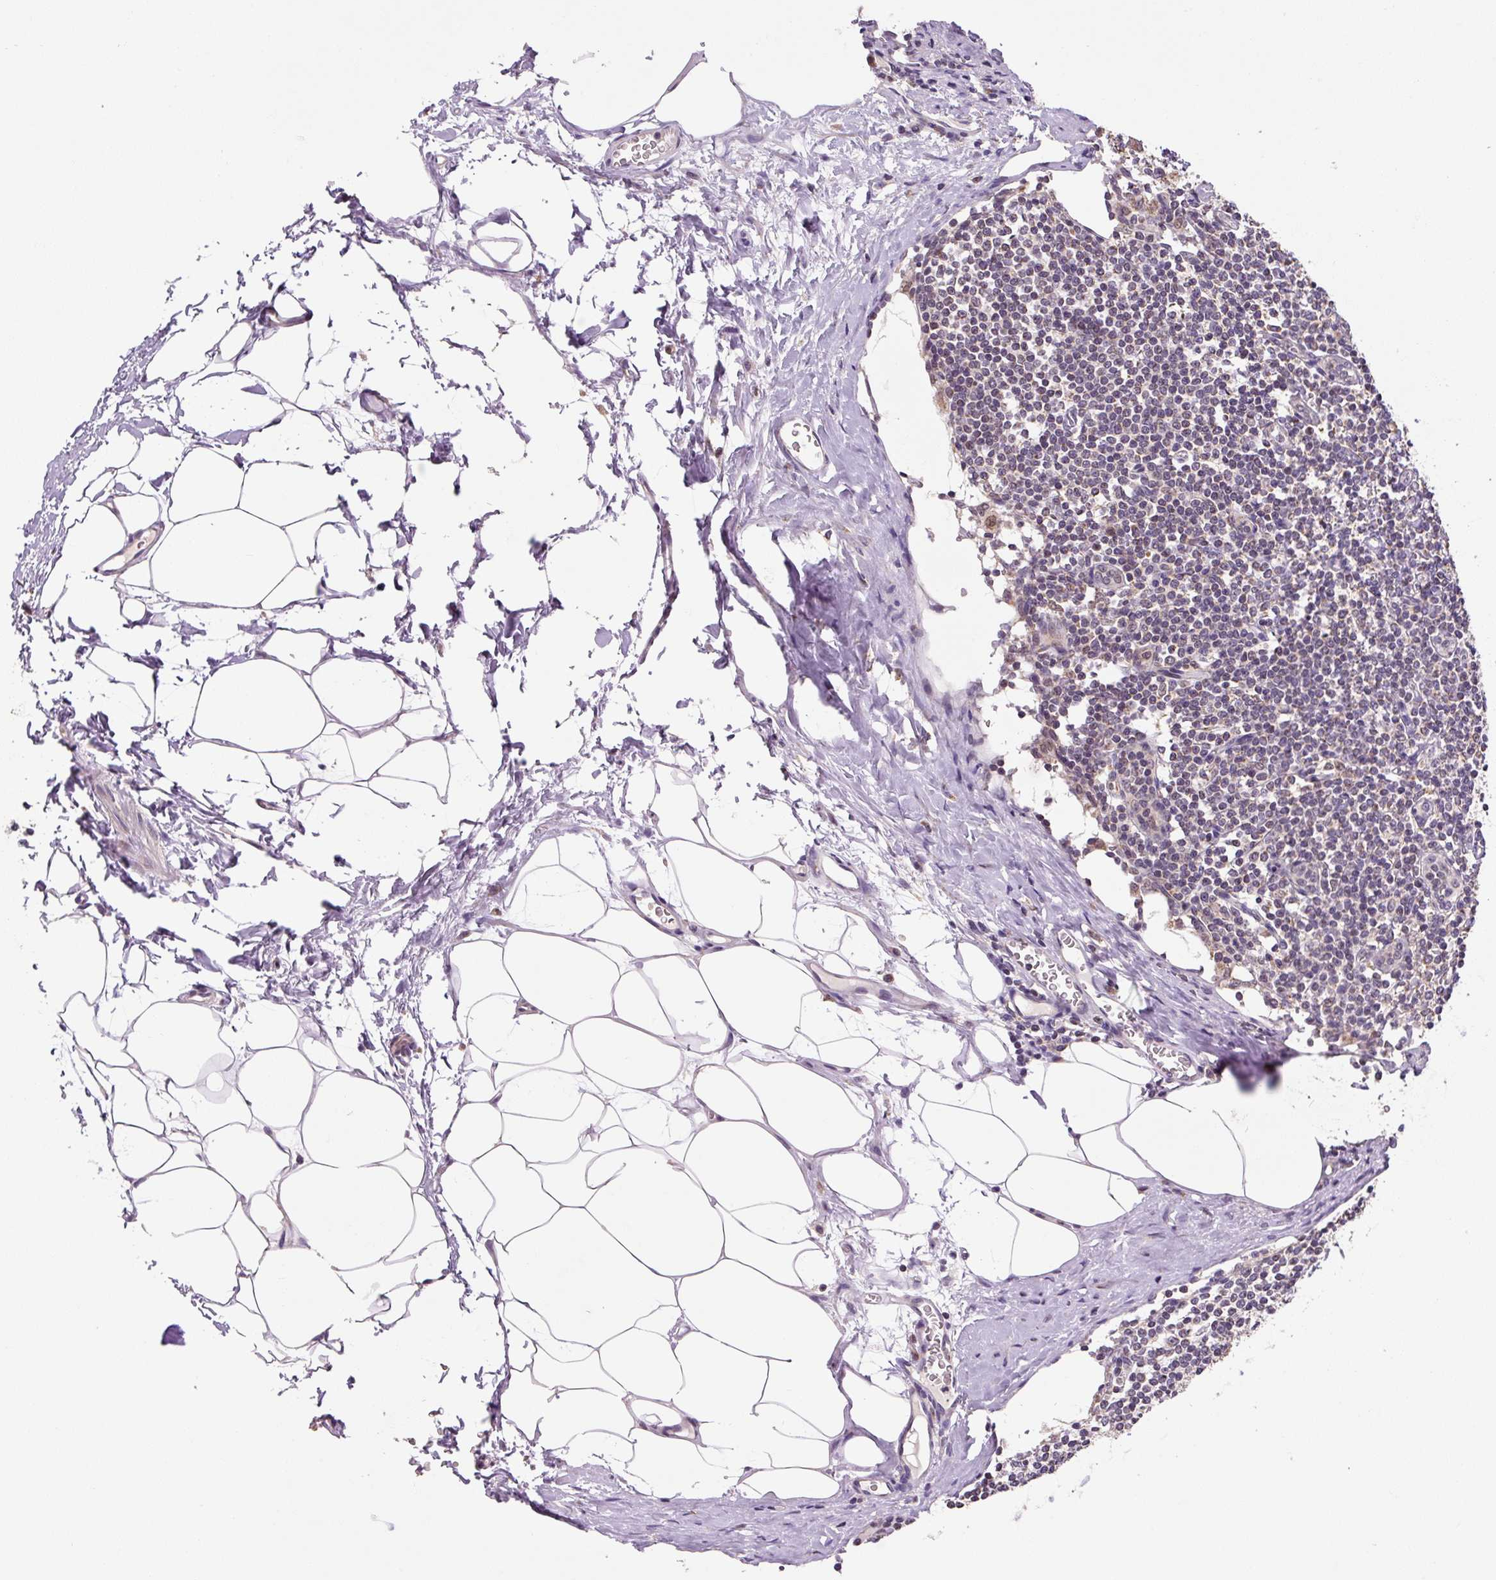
{"staining": {"intensity": "moderate", "quantity": "<25%", "location": "cytoplasmic/membranous"}, "tissue": "lymph node", "cell_type": "Germinal center cells", "image_type": "normal", "snomed": [{"axis": "morphology", "description": "Normal tissue, NOS"}, {"axis": "topography", "description": "Lymph node"}], "caption": "Immunohistochemistry image of benign lymph node stained for a protein (brown), which shows low levels of moderate cytoplasmic/membranous positivity in about <25% of germinal center cells.", "gene": "MFSD9", "patient": {"sex": "female", "age": 59}}